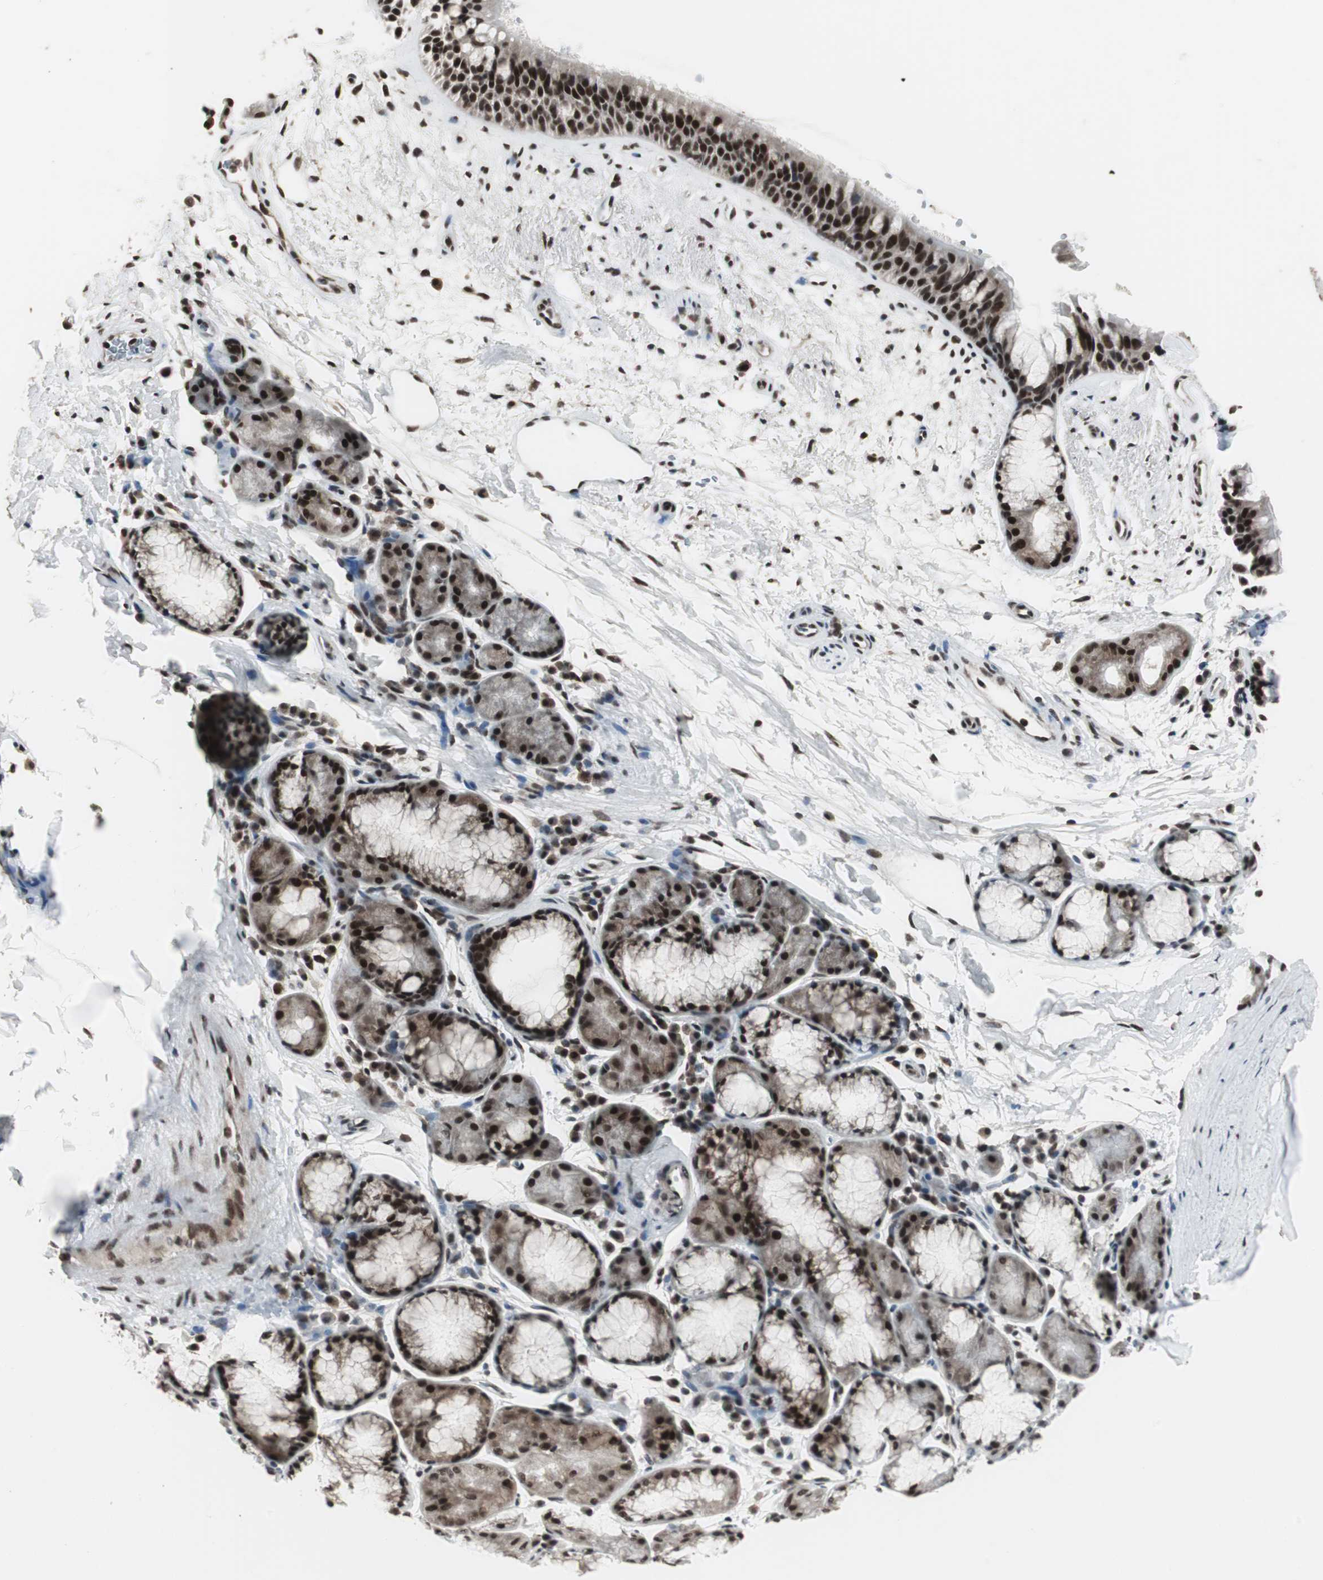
{"staining": {"intensity": "strong", "quantity": ">75%", "location": "nuclear"}, "tissue": "bronchus", "cell_type": "Respiratory epithelial cells", "image_type": "normal", "snomed": [{"axis": "morphology", "description": "Normal tissue, NOS"}, {"axis": "topography", "description": "Bronchus"}], "caption": "Protein expression analysis of benign human bronchus reveals strong nuclear expression in about >75% of respiratory epithelial cells.", "gene": "CDK9", "patient": {"sex": "female", "age": 54}}